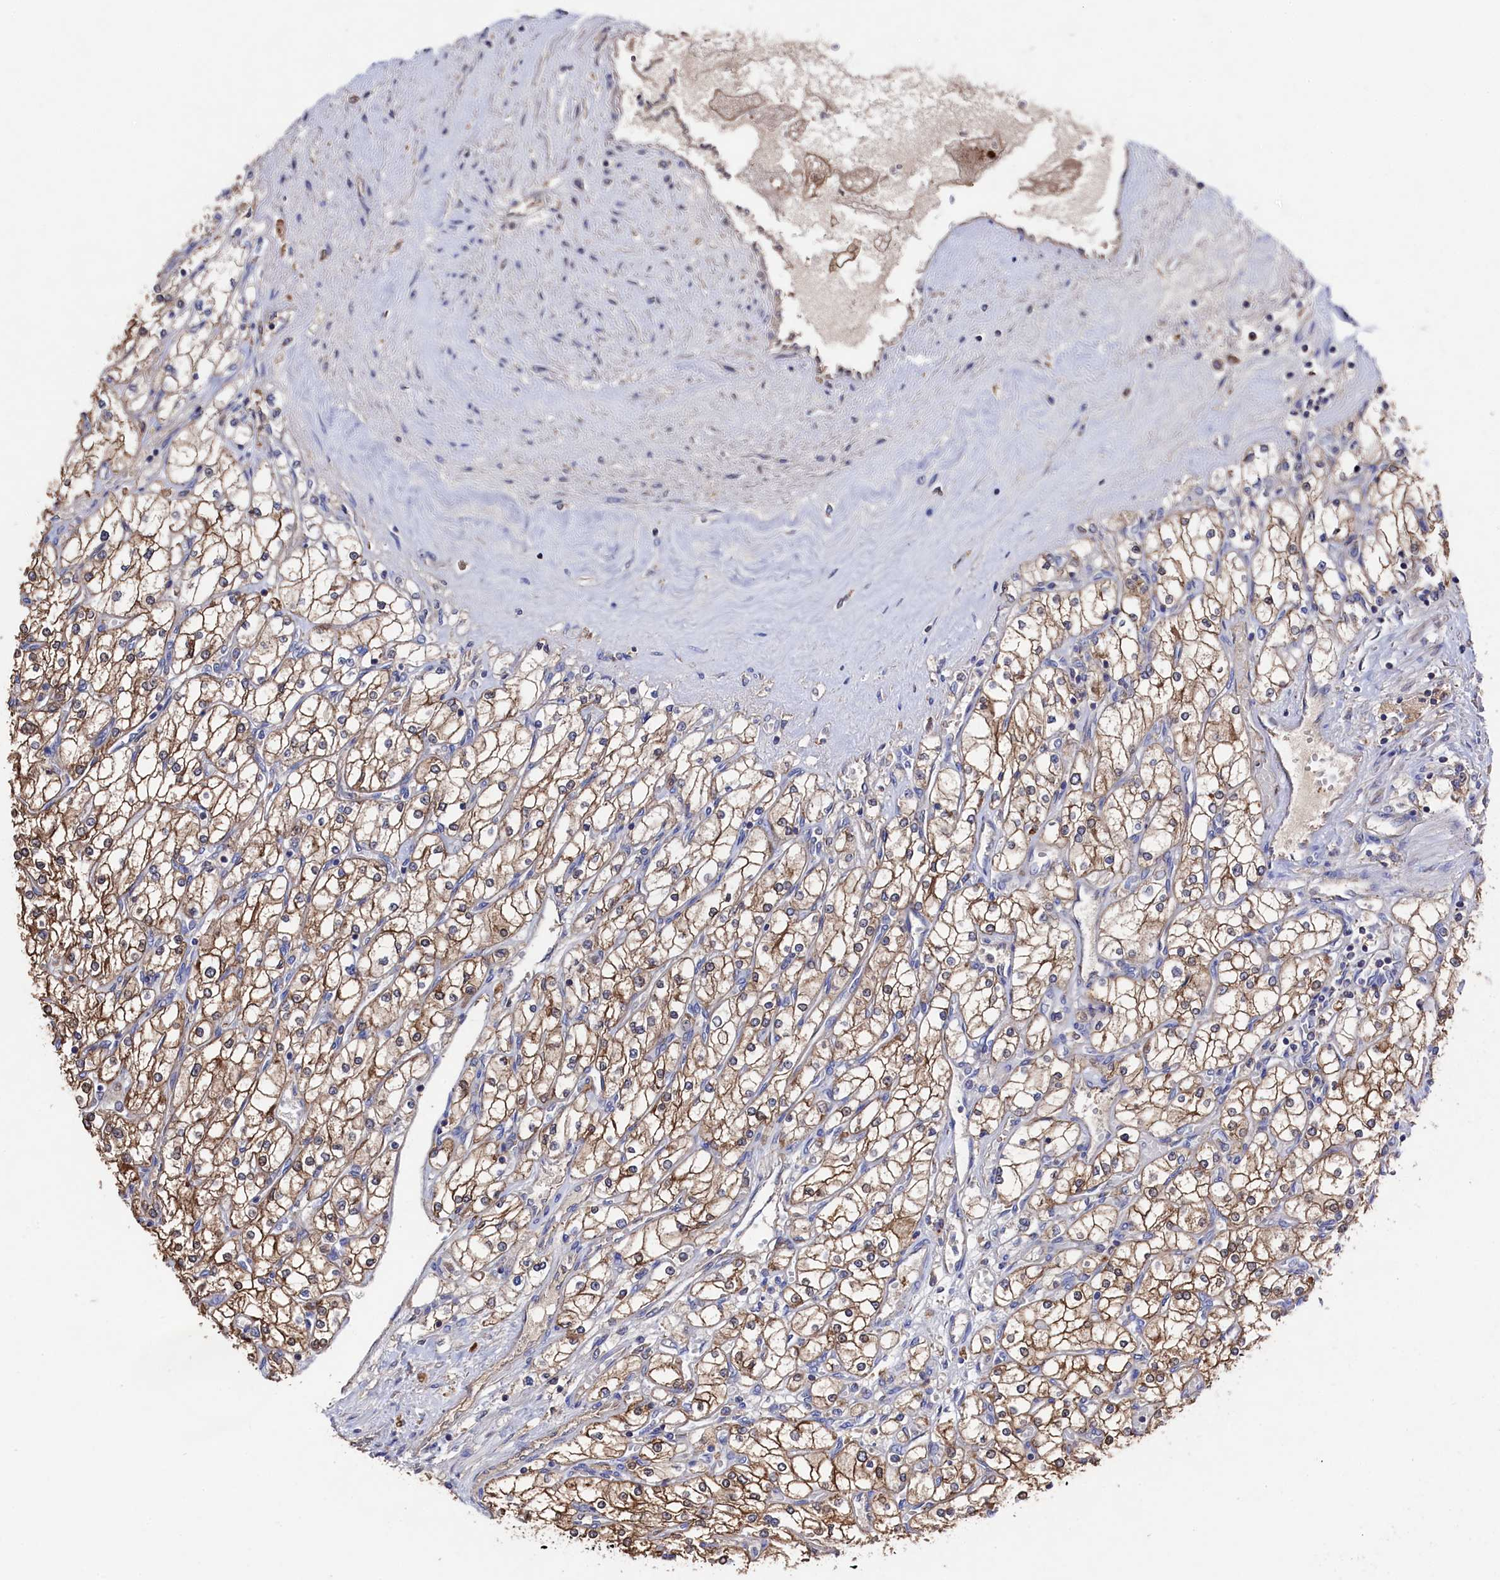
{"staining": {"intensity": "moderate", "quantity": ">75%", "location": "cytoplasmic/membranous"}, "tissue": "renal cancer", "cell_type": "Tumor cells", "image_type": "cancer", "snomed": [{"axis": "morphology", "description": "Adenocarcinoma, NOS"}, {"axis": "topography", "description": "Kidney"}], "caption": "Protein staining exhibits moderate cytoplasmic/membranous positivity in about >75% of tumor cells in renal cancer (adenocarcinoma).", "gene": "TK2", "patient": {"sex": "male", "age": 80}}